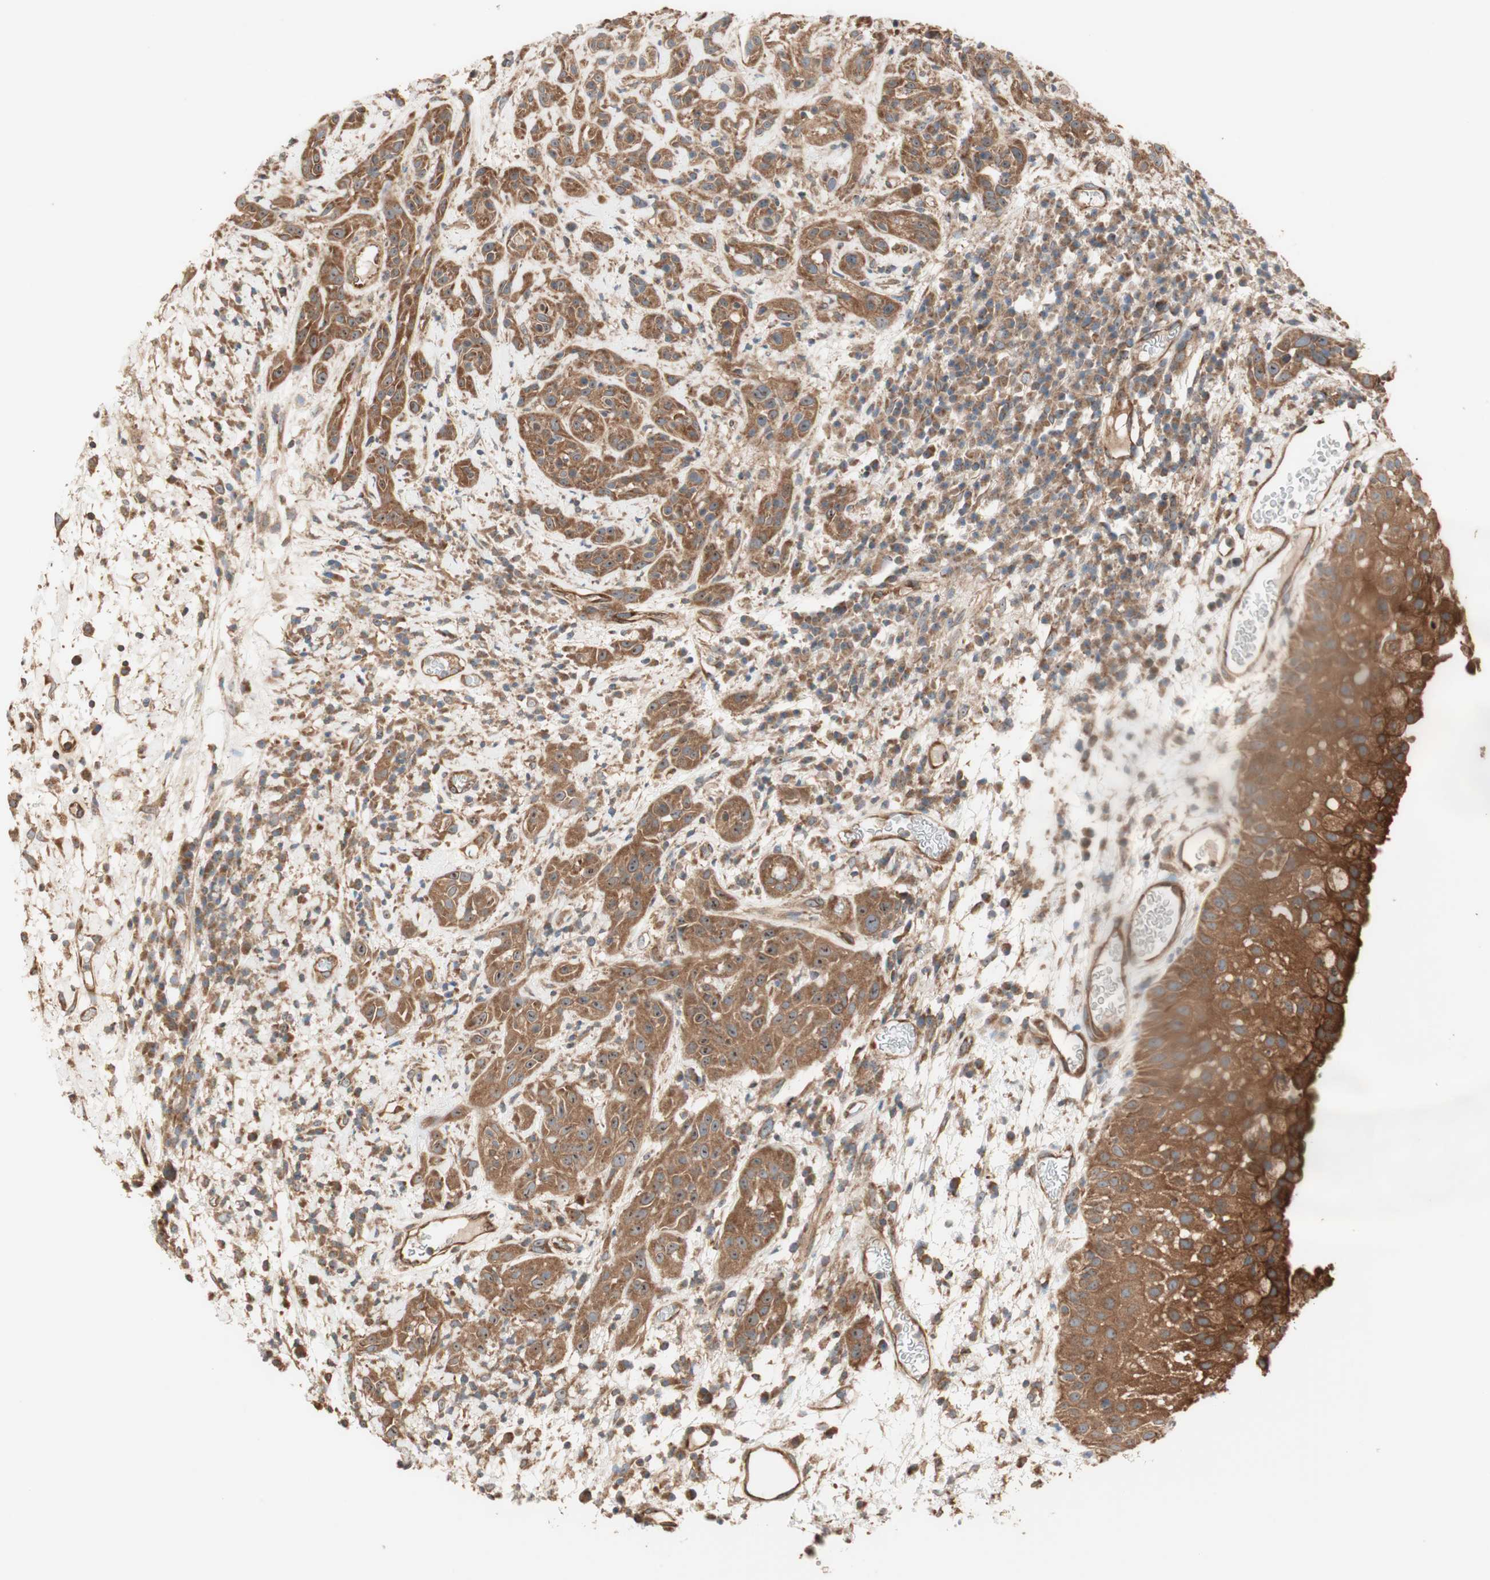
{"staining": {"intensity": "strong", "quantity": ">75%", "location": "cytoplasmic/membranous"}, "tissue": "head and neck cancer", "cell_type": "Tumor cells", "image_type": "cancer", "snomed": [{"axis": "morphology", "description": "Squamous cell carcinoma, NOS"}, {"axis": "topography", "description": "Head-Neck"}], "caption": "An IHC image of tumor tissue is shown. Protein staining in brown labels strong cytoplasmic/membranous positivity in head and neck cancer (squamous cell carcinoma) within tumor cells. Using DAB (brown) and hematoxylin (blue) stains, captured at high magnification using brightfield microscopy.", "gene": "CTTNBP2NL", "patient": {"sex": "male", "age": 62}}